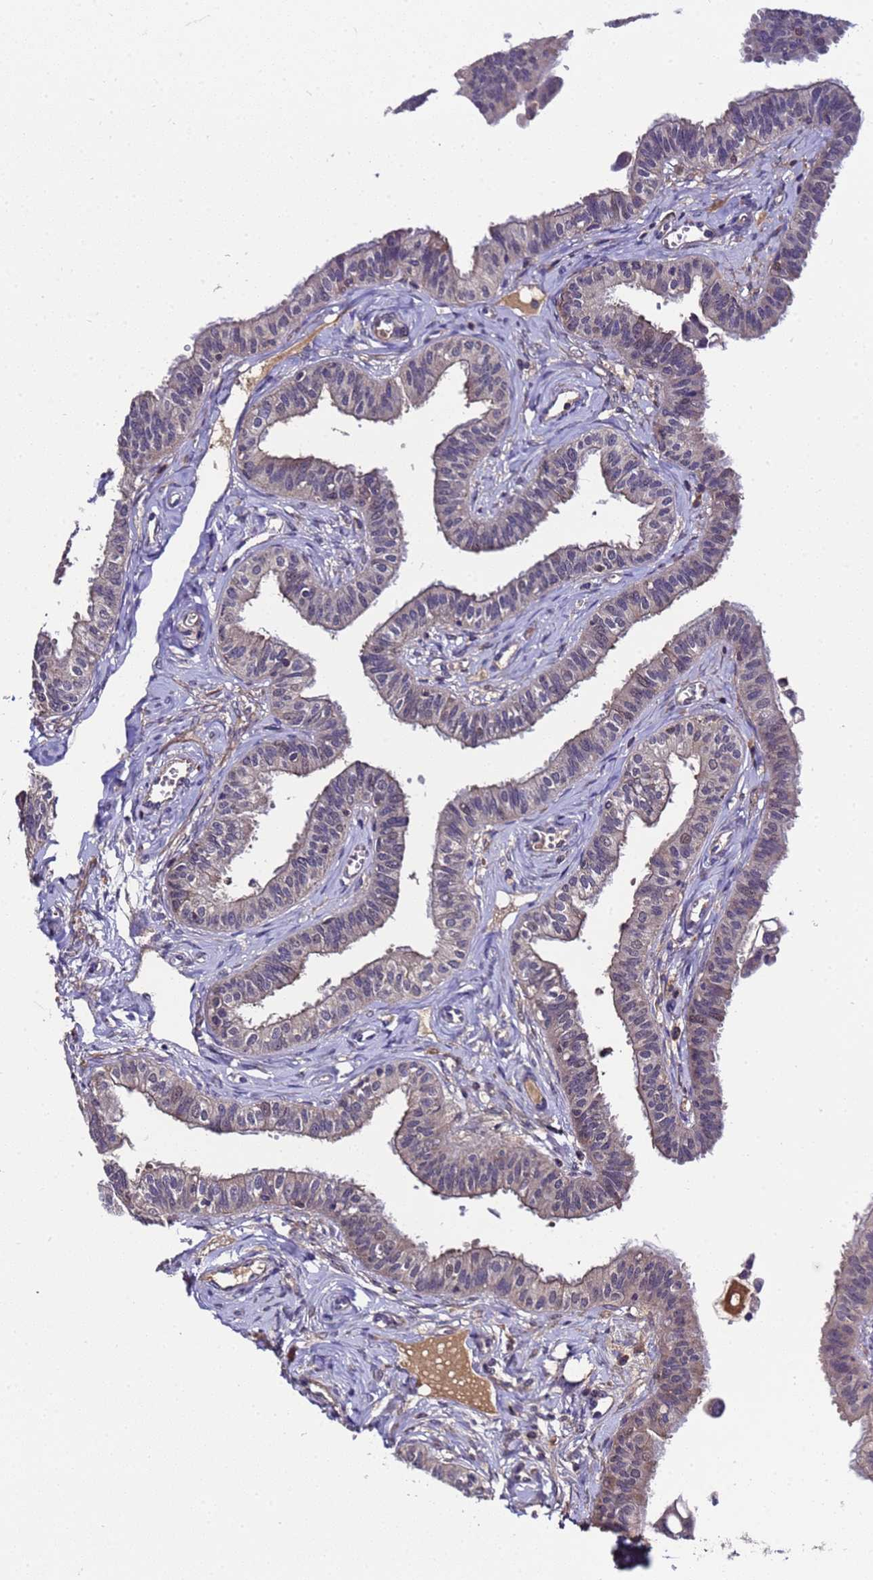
{"staining": {"intensity": "weak", "quantity": "25%-75%", "location": "cytoplasmic/membranous,nuclear"}, "tissue": "fallopian tube", "cell_type": "Glandular cells", "image_type": "normal", "snomed": [{"axis": "morphology", "description": "Normal tissue, NOS"}, {"axis": "morphology", "description": "Carcinoma, NOS"}, {"axis": "topography", "description": "Fallopian tube"}, {"axis": "topography", "description": "Ovary"}], "caption": "IHC image of benign fallopian tube: human fallopian tube stained using immunohistochemistry (IHC) exhibits low levels of weak protein expression localized specifically in the cytoplasmic/membranous,nuclear of glandular cells, appearing as a cytoplasmic/membranous,nuclear brown color.", "gene": "GSTCD", "patient": {"sex": "female", "age": 59}}